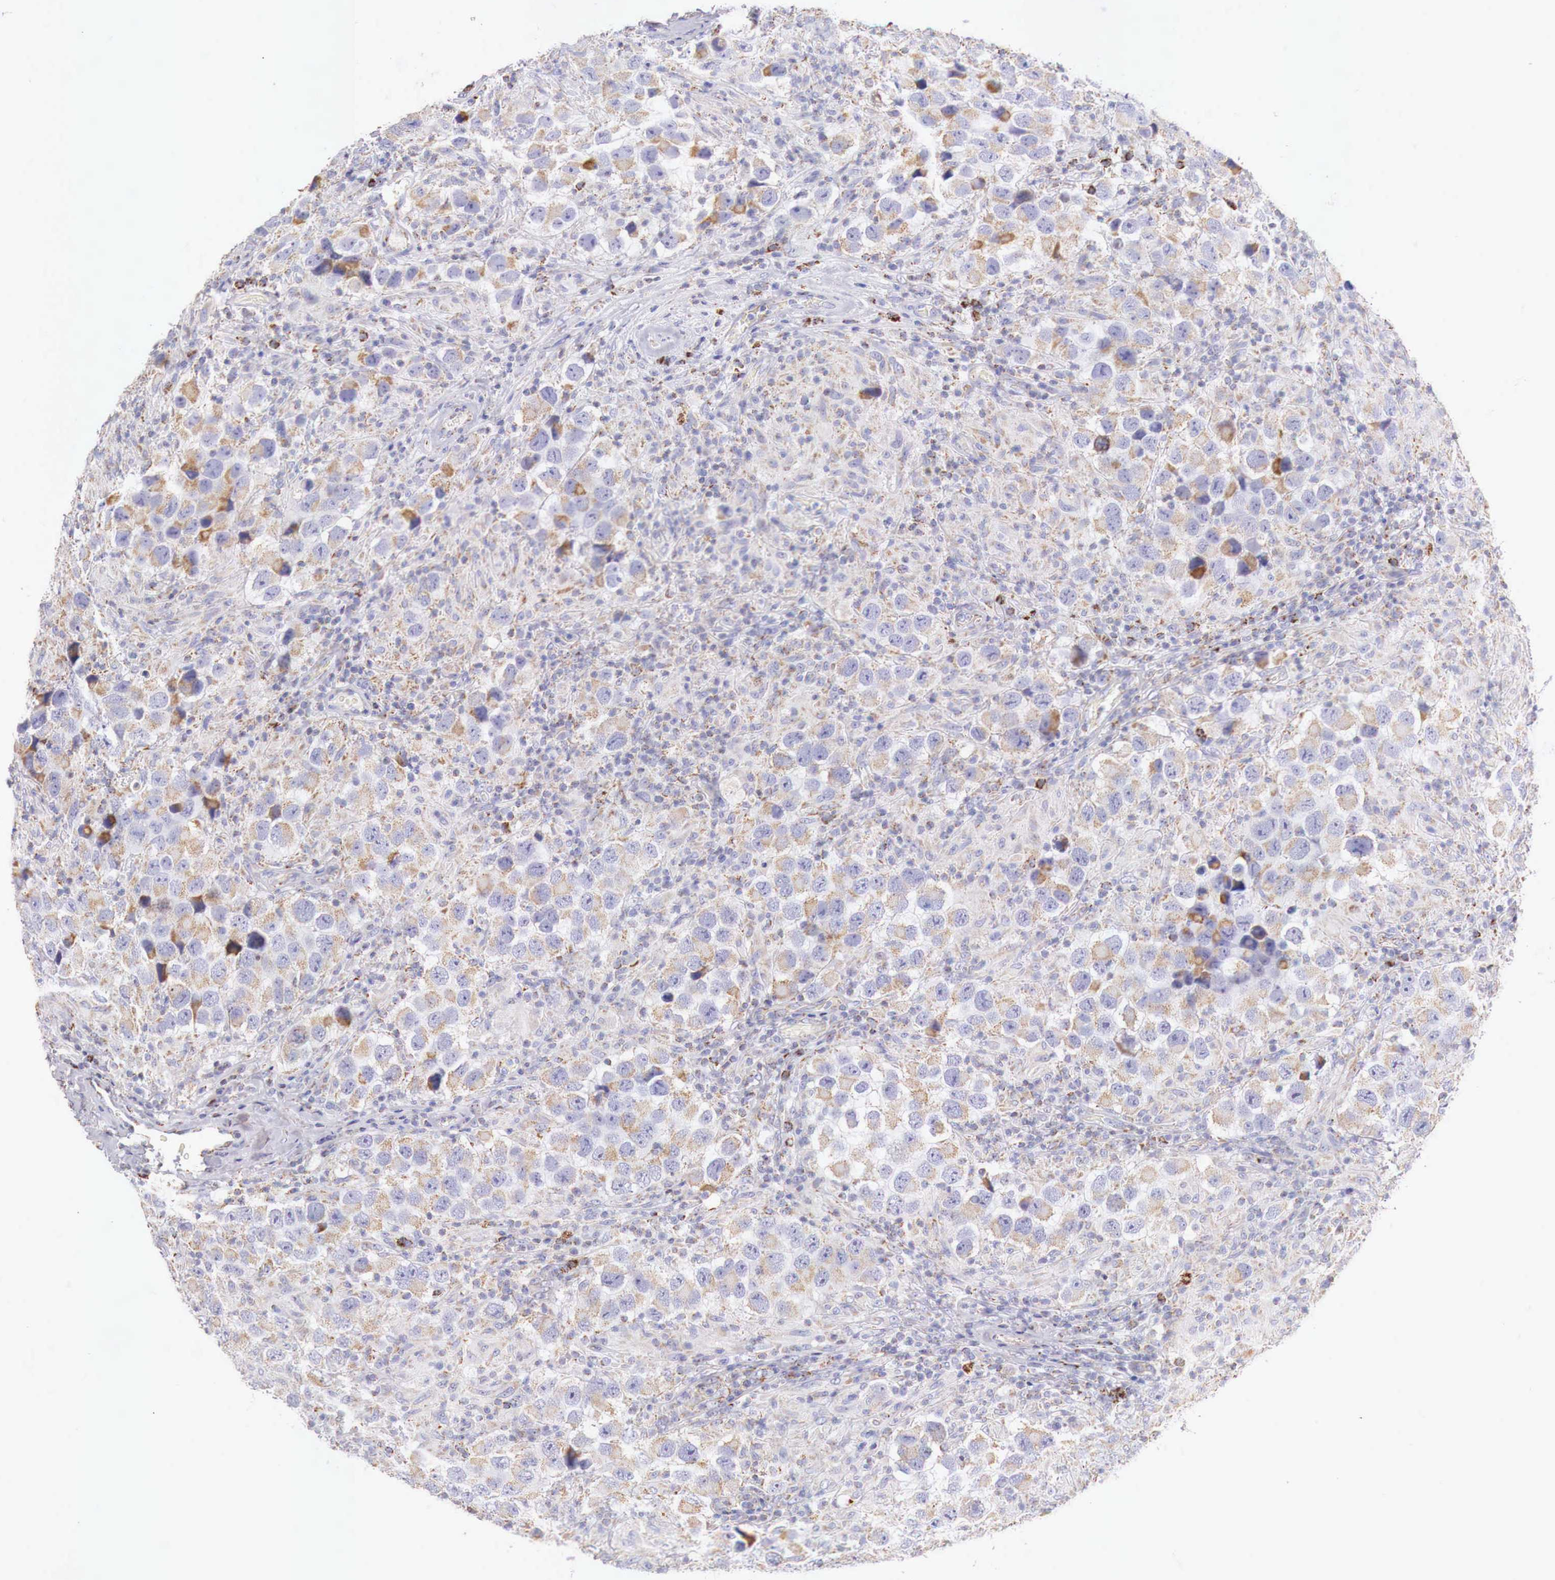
{"staining": {"intensity": "weak", "quantity": "<25%", "location": "cytoplasmic/membranous"}, "tissue": "testis cancer", "cell_type": "Tumor cells", "image_type": "cancer", "snomed": [{"axis": "morphology", "description": "Carcinoma, Embryonal, NOS"}, {"axis": "topography", "description": "Testis"}], "caption": "This is a histopathology image of immunohistochemistry staining of testis cancer (embryonal carcinoma), which shows no positivity in tumor cells.", "gene": "IDH3G", "patient": {"sex": "male", "age": 21}}